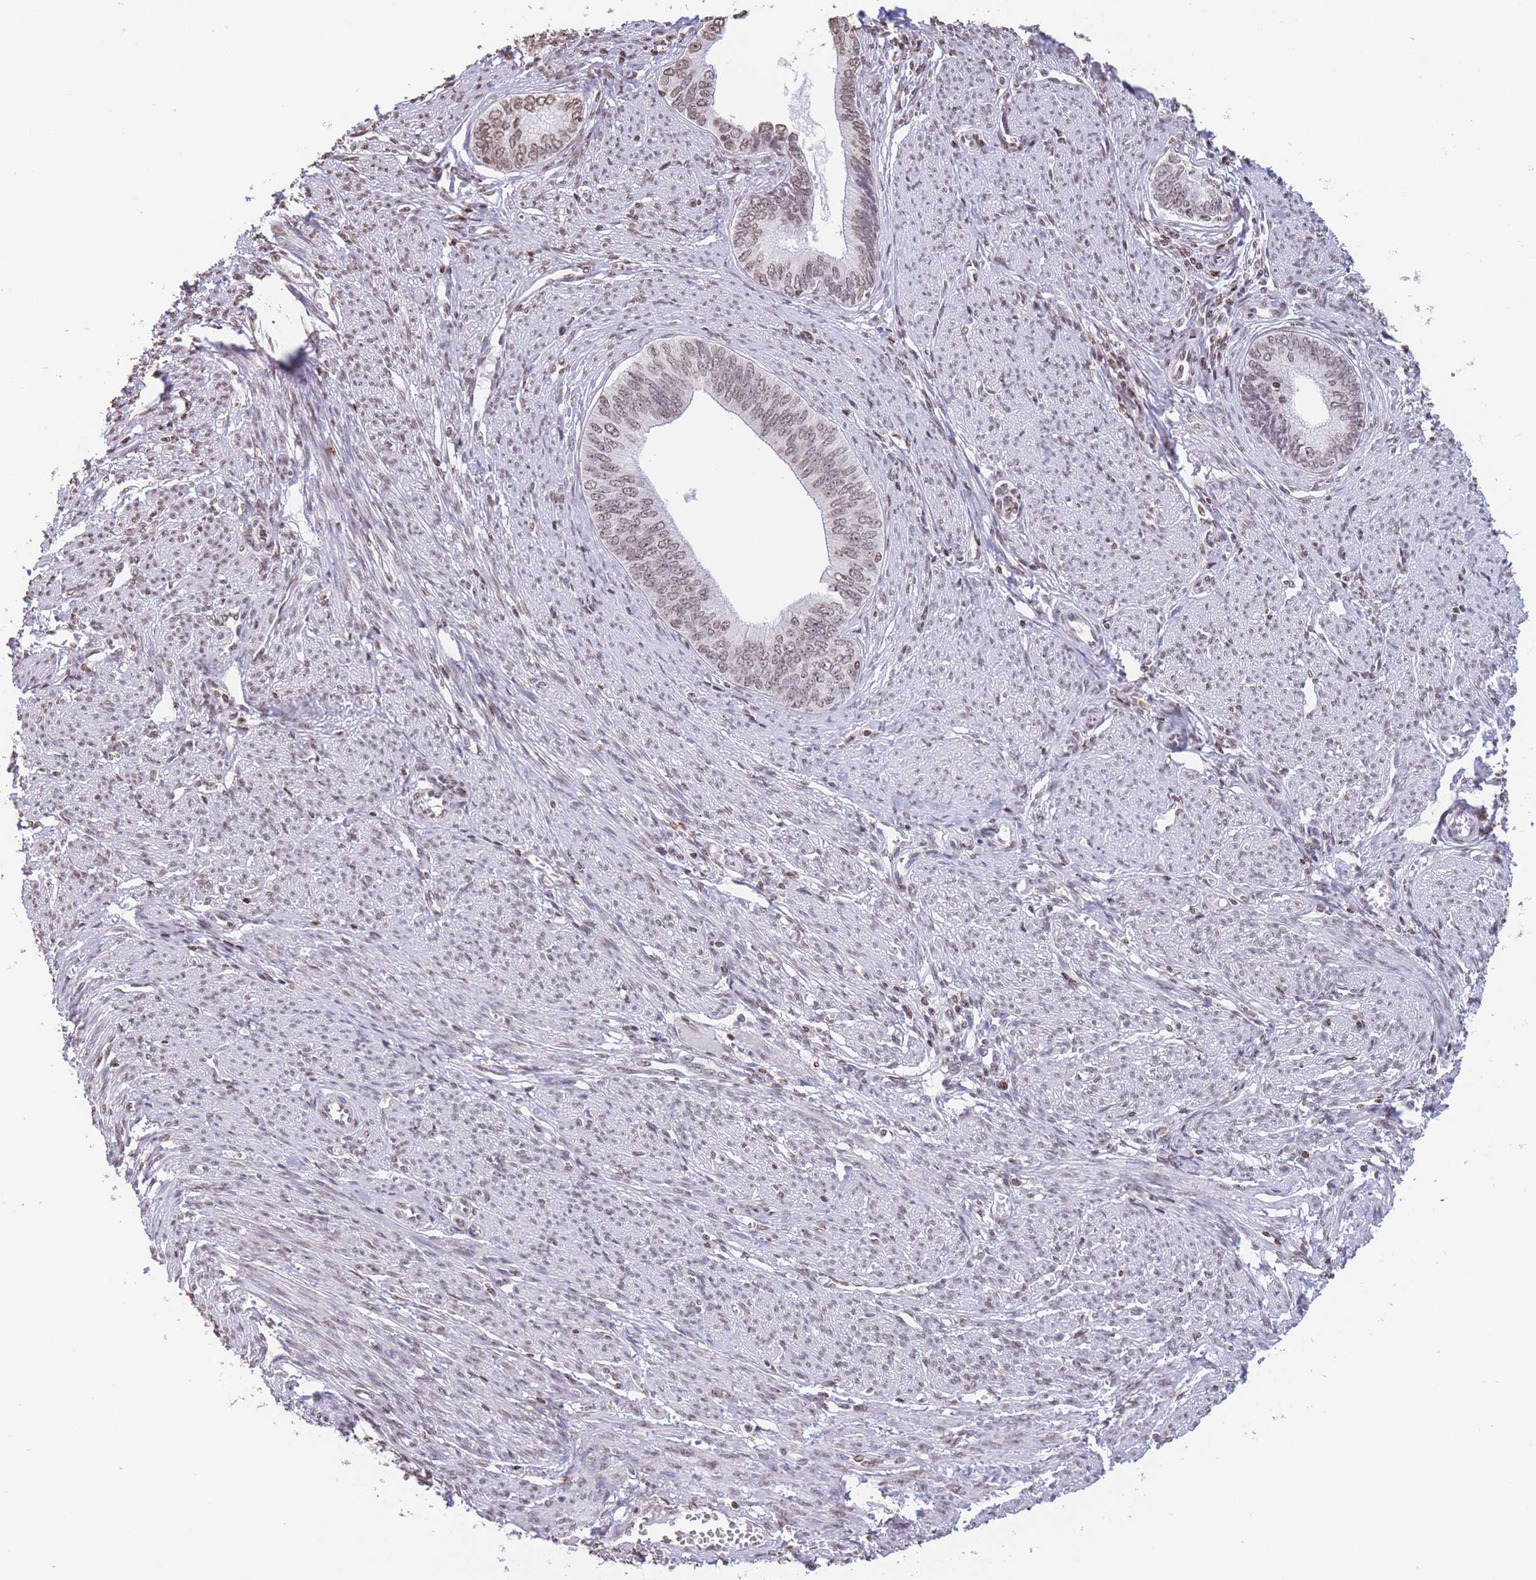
{"staining": {"intensity": "moderate", "quantity": ">75%", "location": "nuclear"}, "tissue": "endometrial cancer", "cell_type": "Tumor cells", "image_type": "cancer", "snomed": [{"axis": "morphology", "description": "Adenocarcinoma, NOS"}, {"axis": "topography", "description": "Endometrium"}], "caption": "Immunohistochemical staining of endometrial adenocarcinoma shows moderate nuclear protein staining in about >75% of tumor cells. (DAB IHC, brown staining for protein, blue staining for nuclei).", "gene": "H2BC11", "patient": {"sex": "female", "age": 68}}